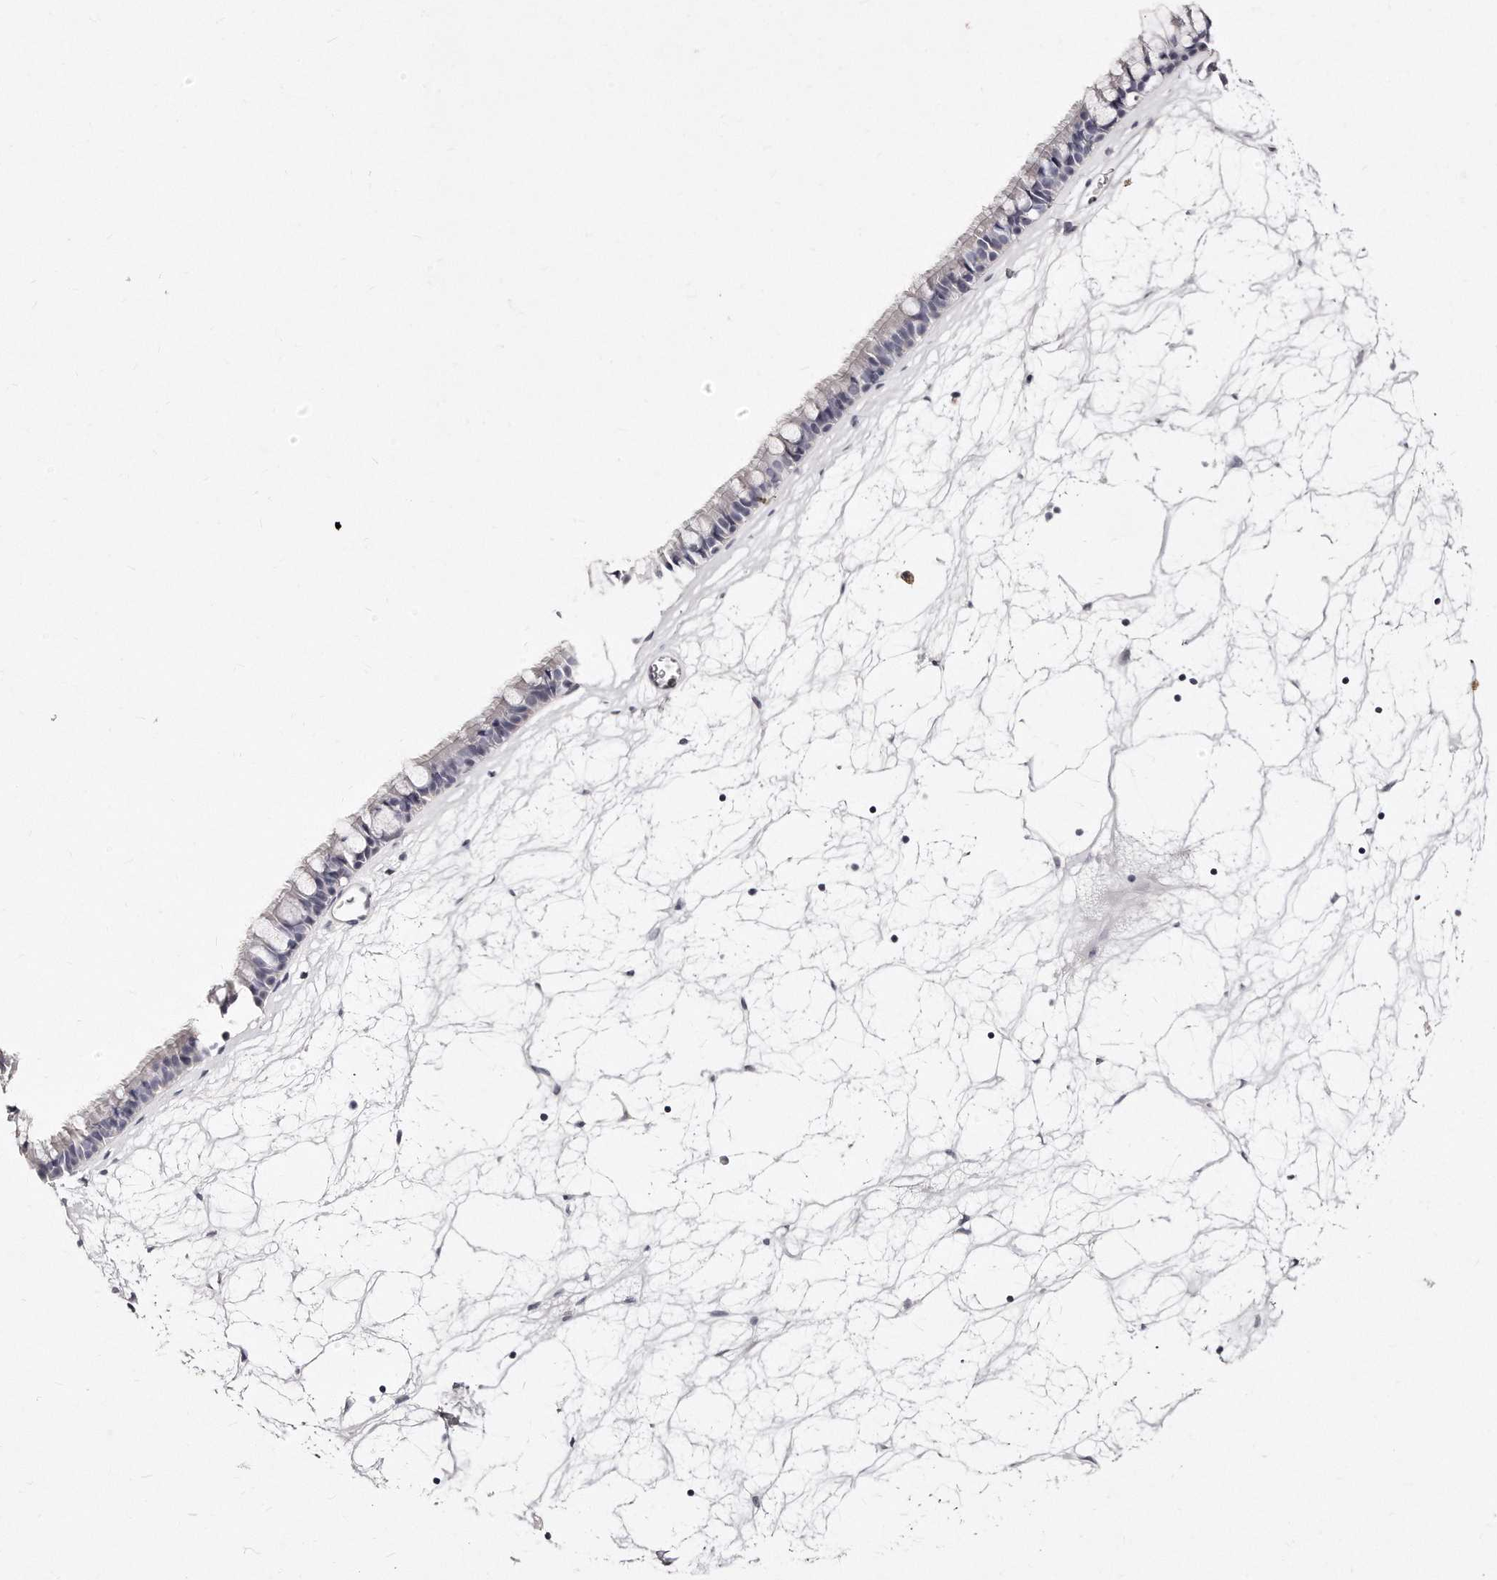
{"staining": {"intensity": "negative", "quantity": "none", "location": "none"}, "tissue": "nasopharynx", "cell_type": "Respiratory epithelial cells", "image_type": "normal", "snomed": [{"axis": "morphology", "description": "Normal tissue, NOS"}, {"axis": "topography", "description": "Nasopharynx"}], "caption": "Immunohistochemical staining of normal nasopharynx exhibits no significant staining in respiratory epithelial cells. Nuclei are stained in blue.", "gene": "GDA", "patient": {"sex": "male", "age": 64}}